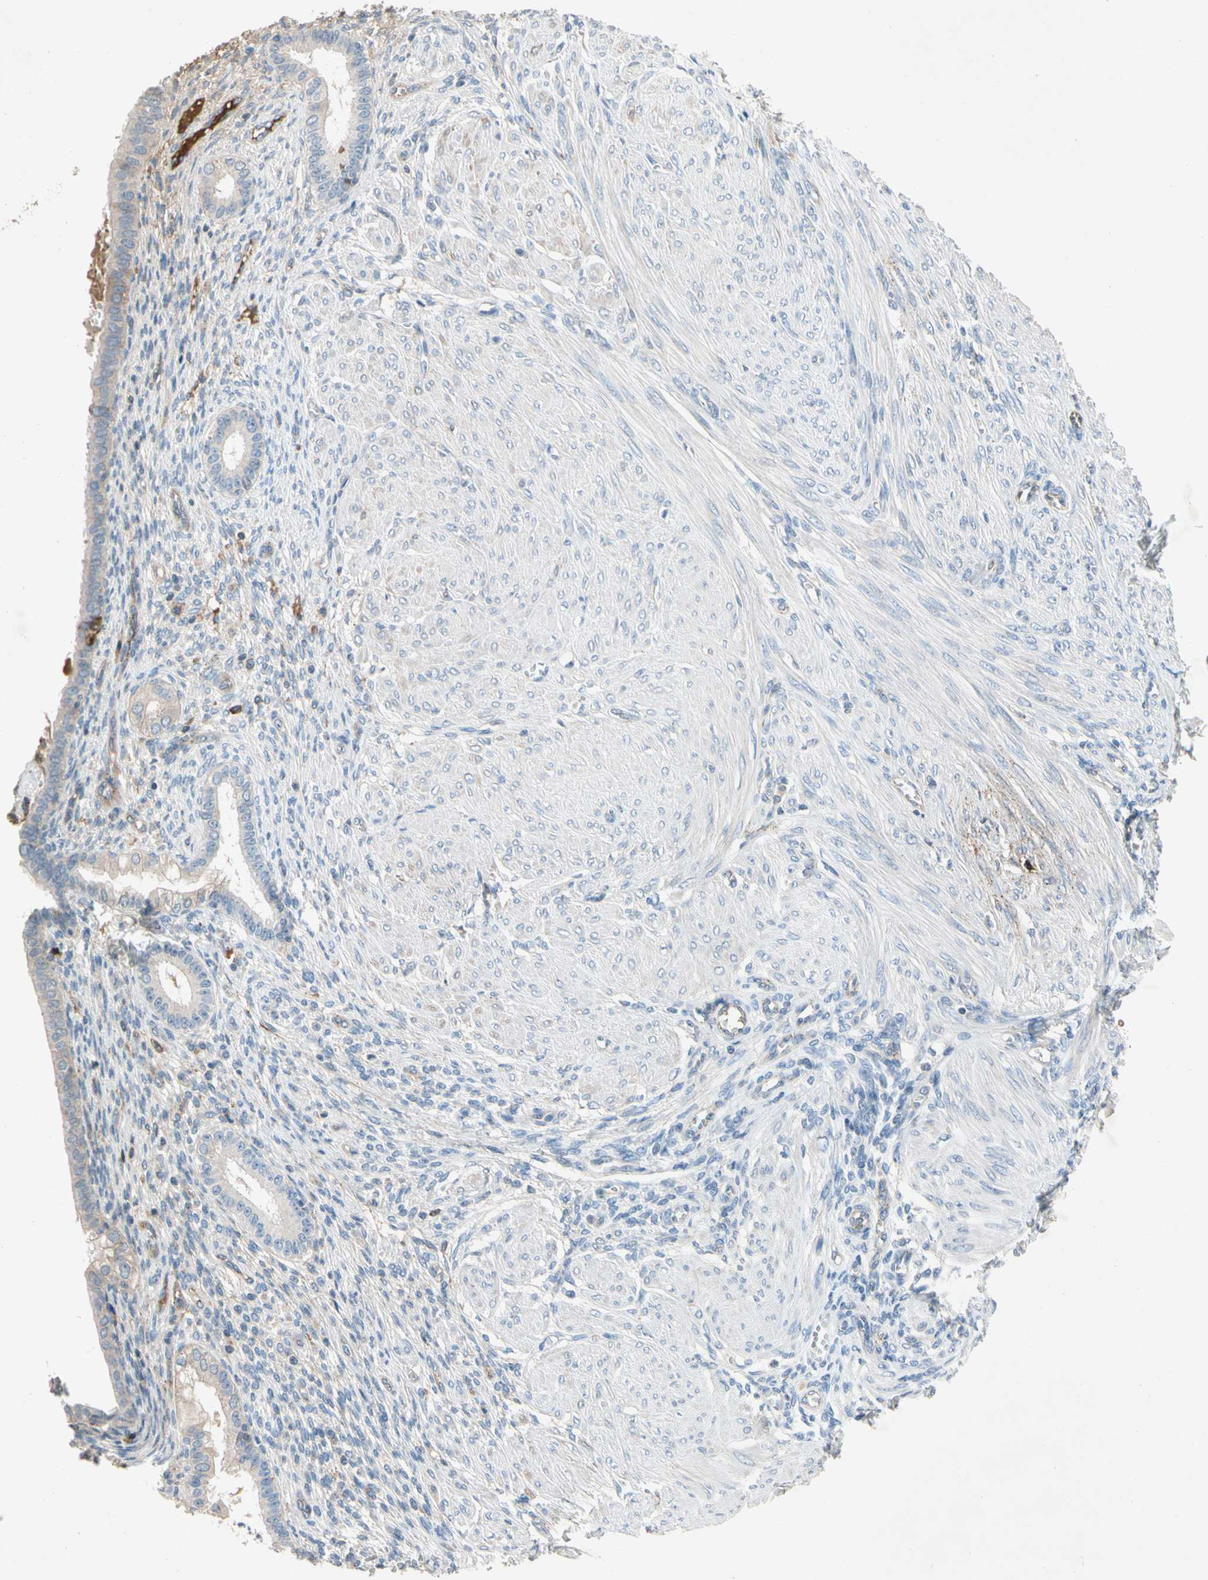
{"staining": {"intensity": "negative", "quantity": "none", "location": "none"}, "tissue": "endometrium", "cell_type": "Cells in endometrial stroma", "image_type": "normal", "snomed": [{"axis": "morphology", "description": "Normal tissue, NOS"}, {"axis": "topography", "description": "Endometrium"}], "caption": "DAB (3,3'-diaminobenzidine) immunohistochemical staining of unremarkable endometrium demonstrates no significant staining in cells in endometrial stroma.", "gene": "NDFIP2", "patient": {"sex": "female", "age": 72}}